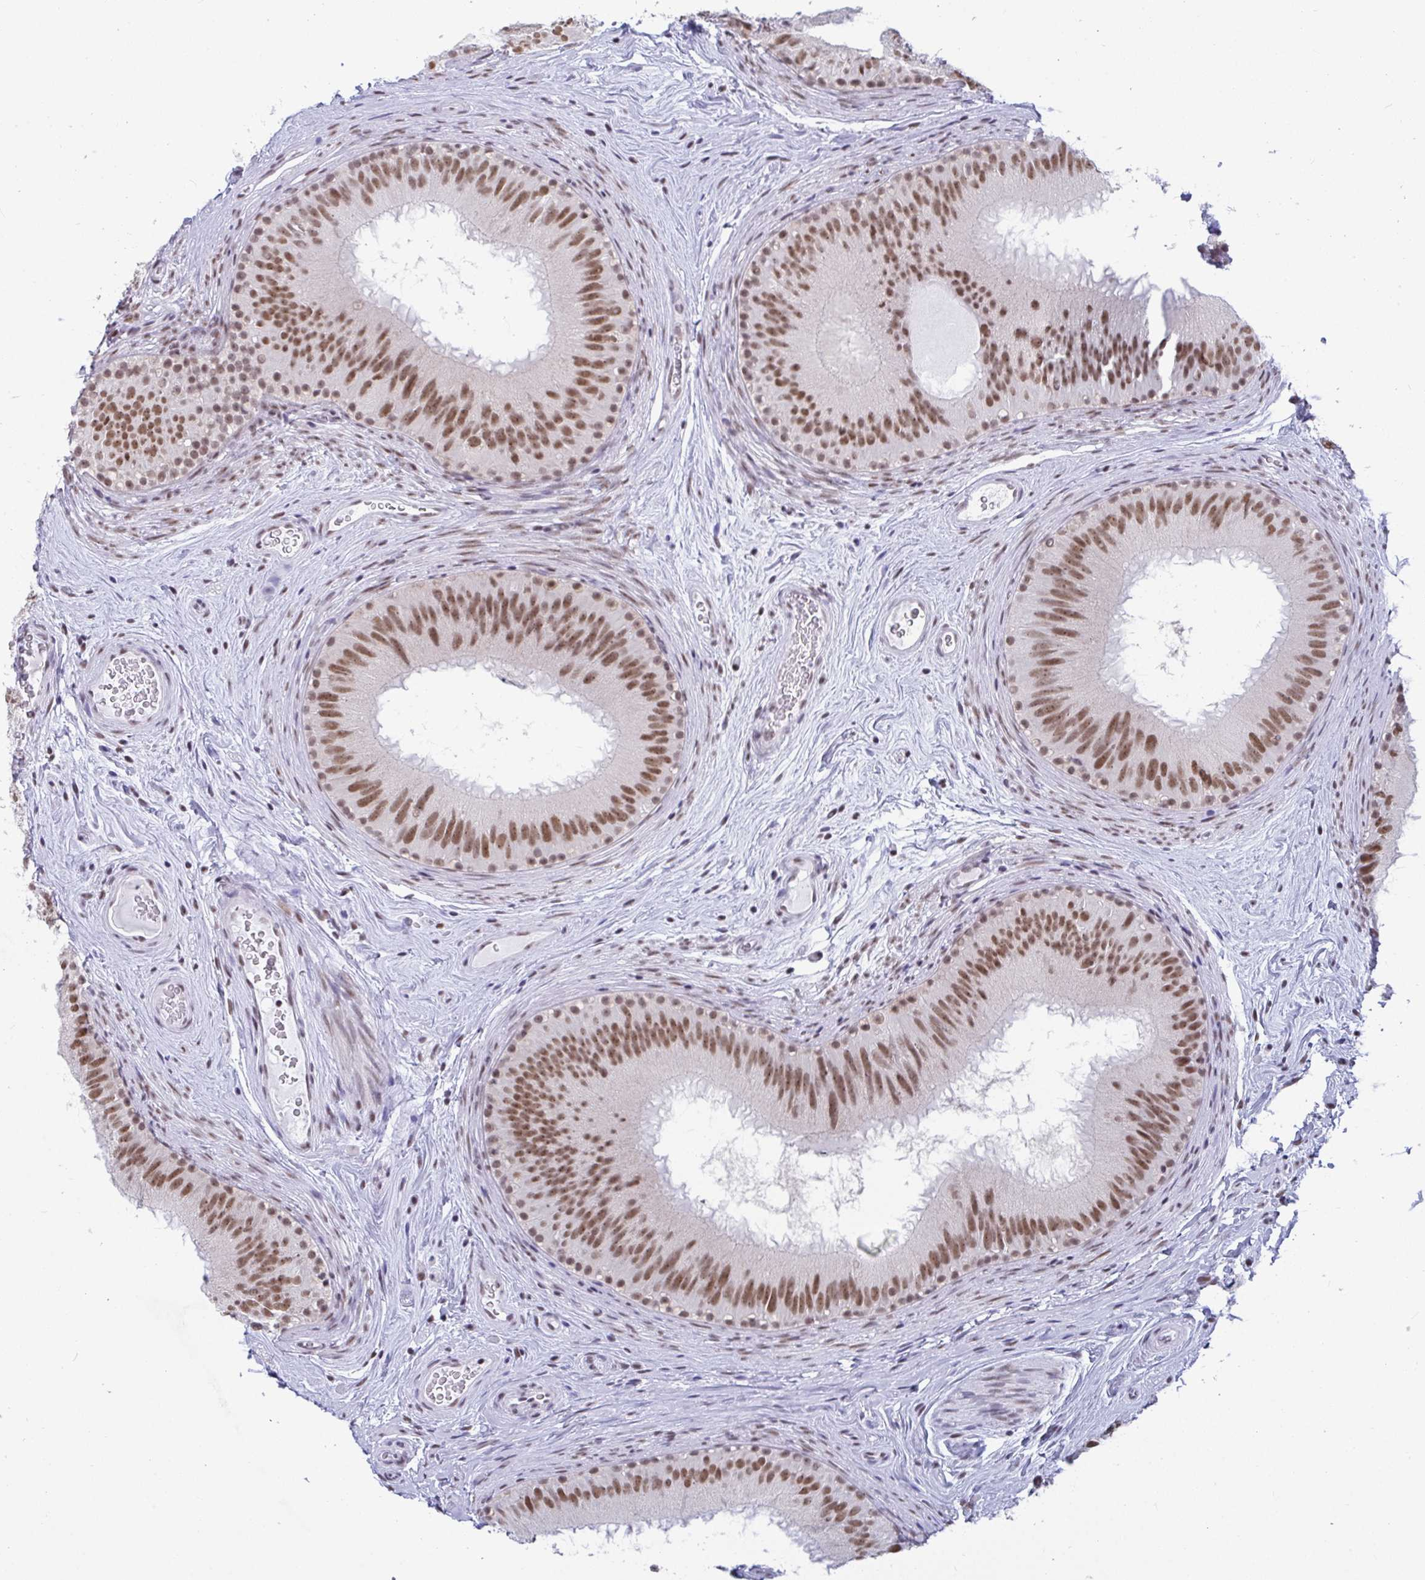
{"staining": {"intensity": "moderate", "quantity": ">75%", "location": "nuclear"}, "tissue": "epididymis", "cell_type": "Glandular cells", "image_type": "normal", "snomed": [{"axis": "morphology", "description": "Normal tissue, NOS"}, {"axis": "topography", "description": "Epididymis"}], "caption": "The immunohistochemical stain highlights moderate nuclear staining in glandular cells of benign epididymis.", "gene": "SUPT16H", "patient": {"sex": "male", "age": 44}}